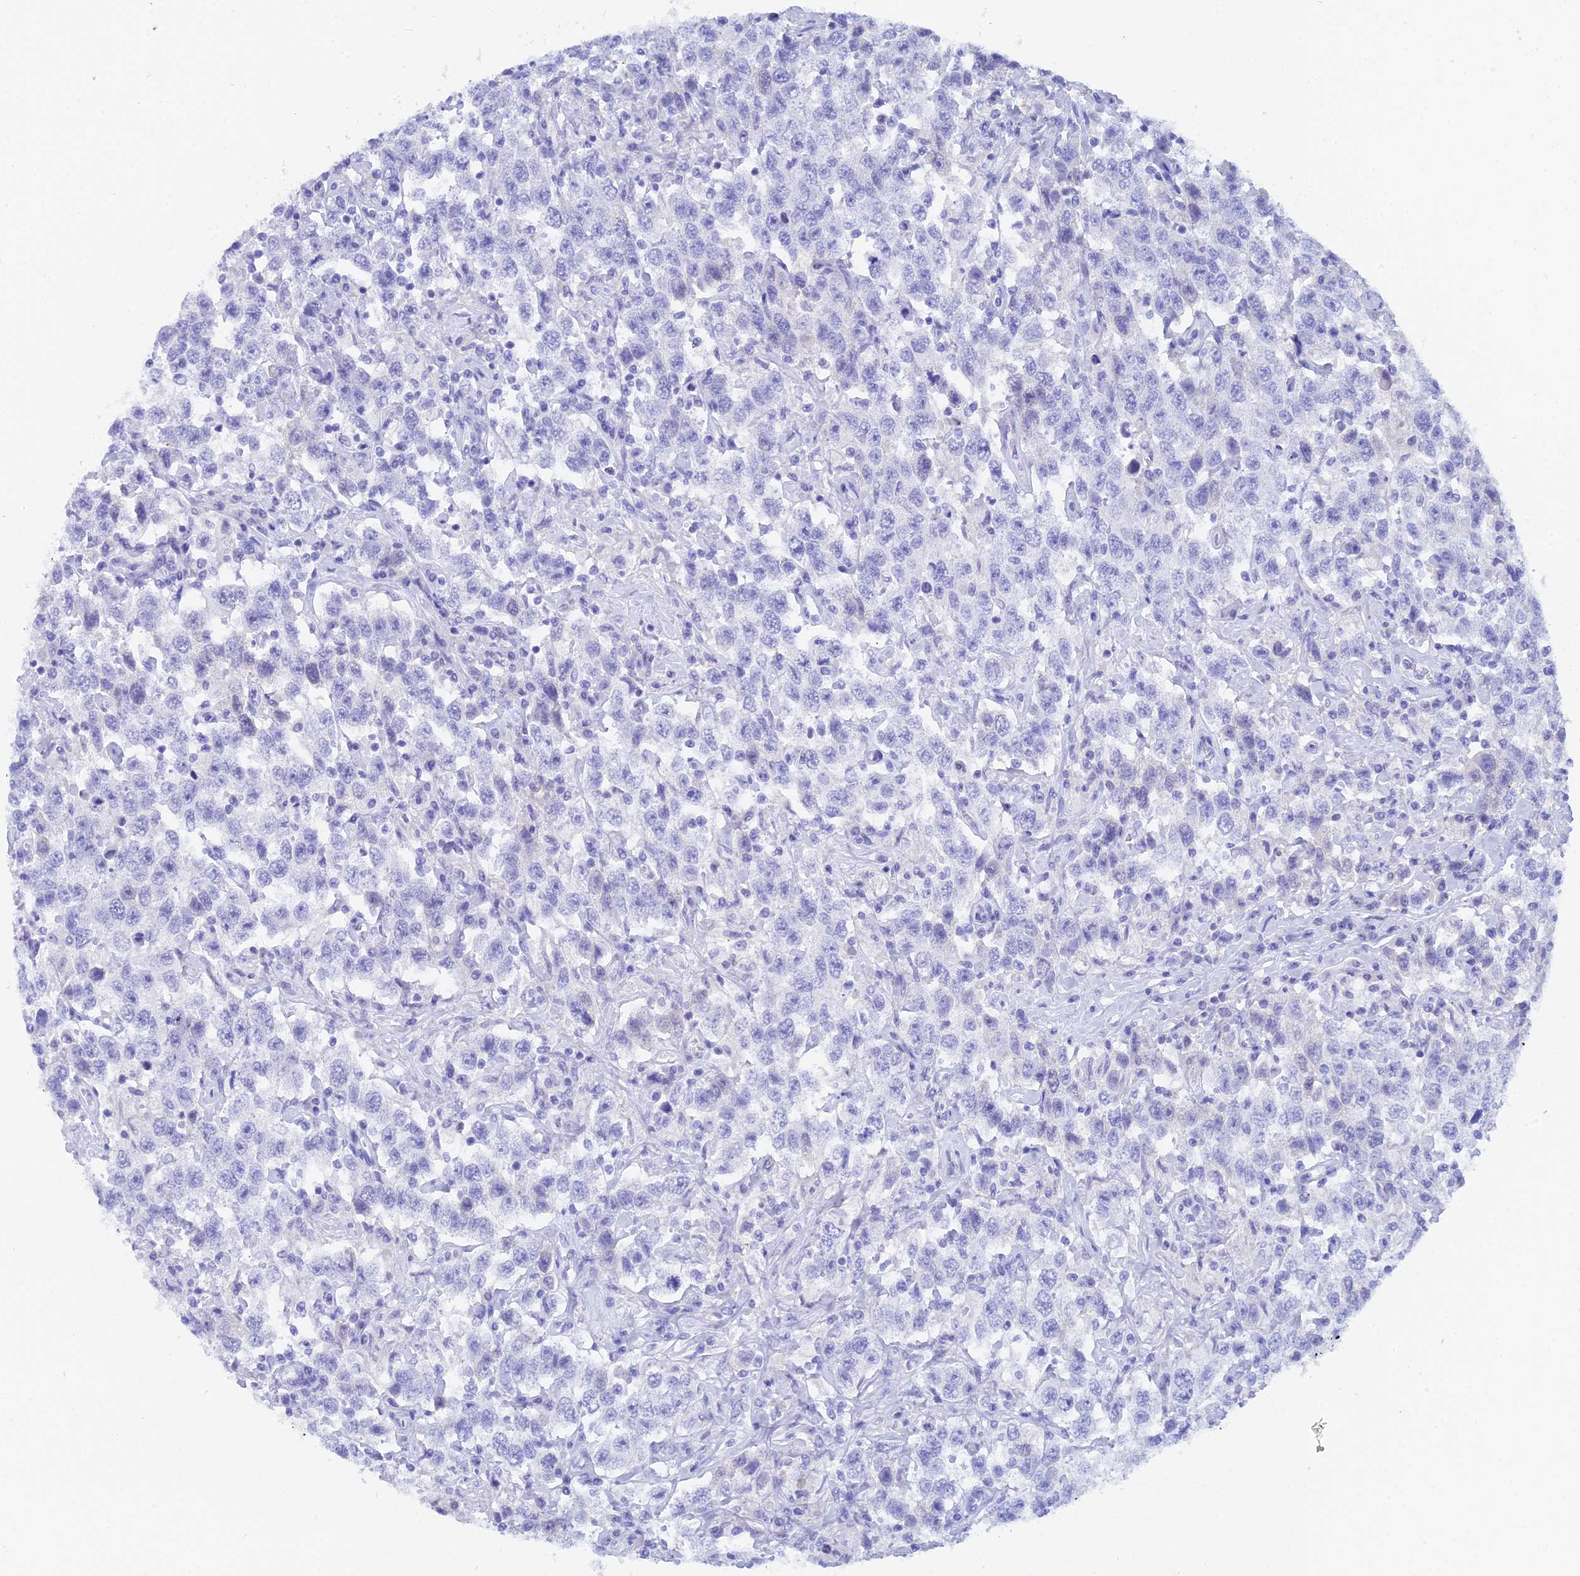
{"staining": {"intensity": "negative", "quantity": "none", "location": "none"}, "tissue": "testis cancer", "cell_type": "Tumor cells", "image_type": "cancer", "snomed": [{"axis": "morphology", "description": "Seminoma, NOS"}, {"axis": "topography", "description": "Testis"}], "caption": "Immunohistochemical staining of human testis seminoma reveals no significant expression in tumor cells. Brightfield microscopy of immunohistochemistry (IHC) stained with DAB (3,3'-diaminobenzidine) (brown) and hematoxylin (blue), captured at high magnification.", "gene": "REG1A", "patient": {"sex": "male", "age": 41}}